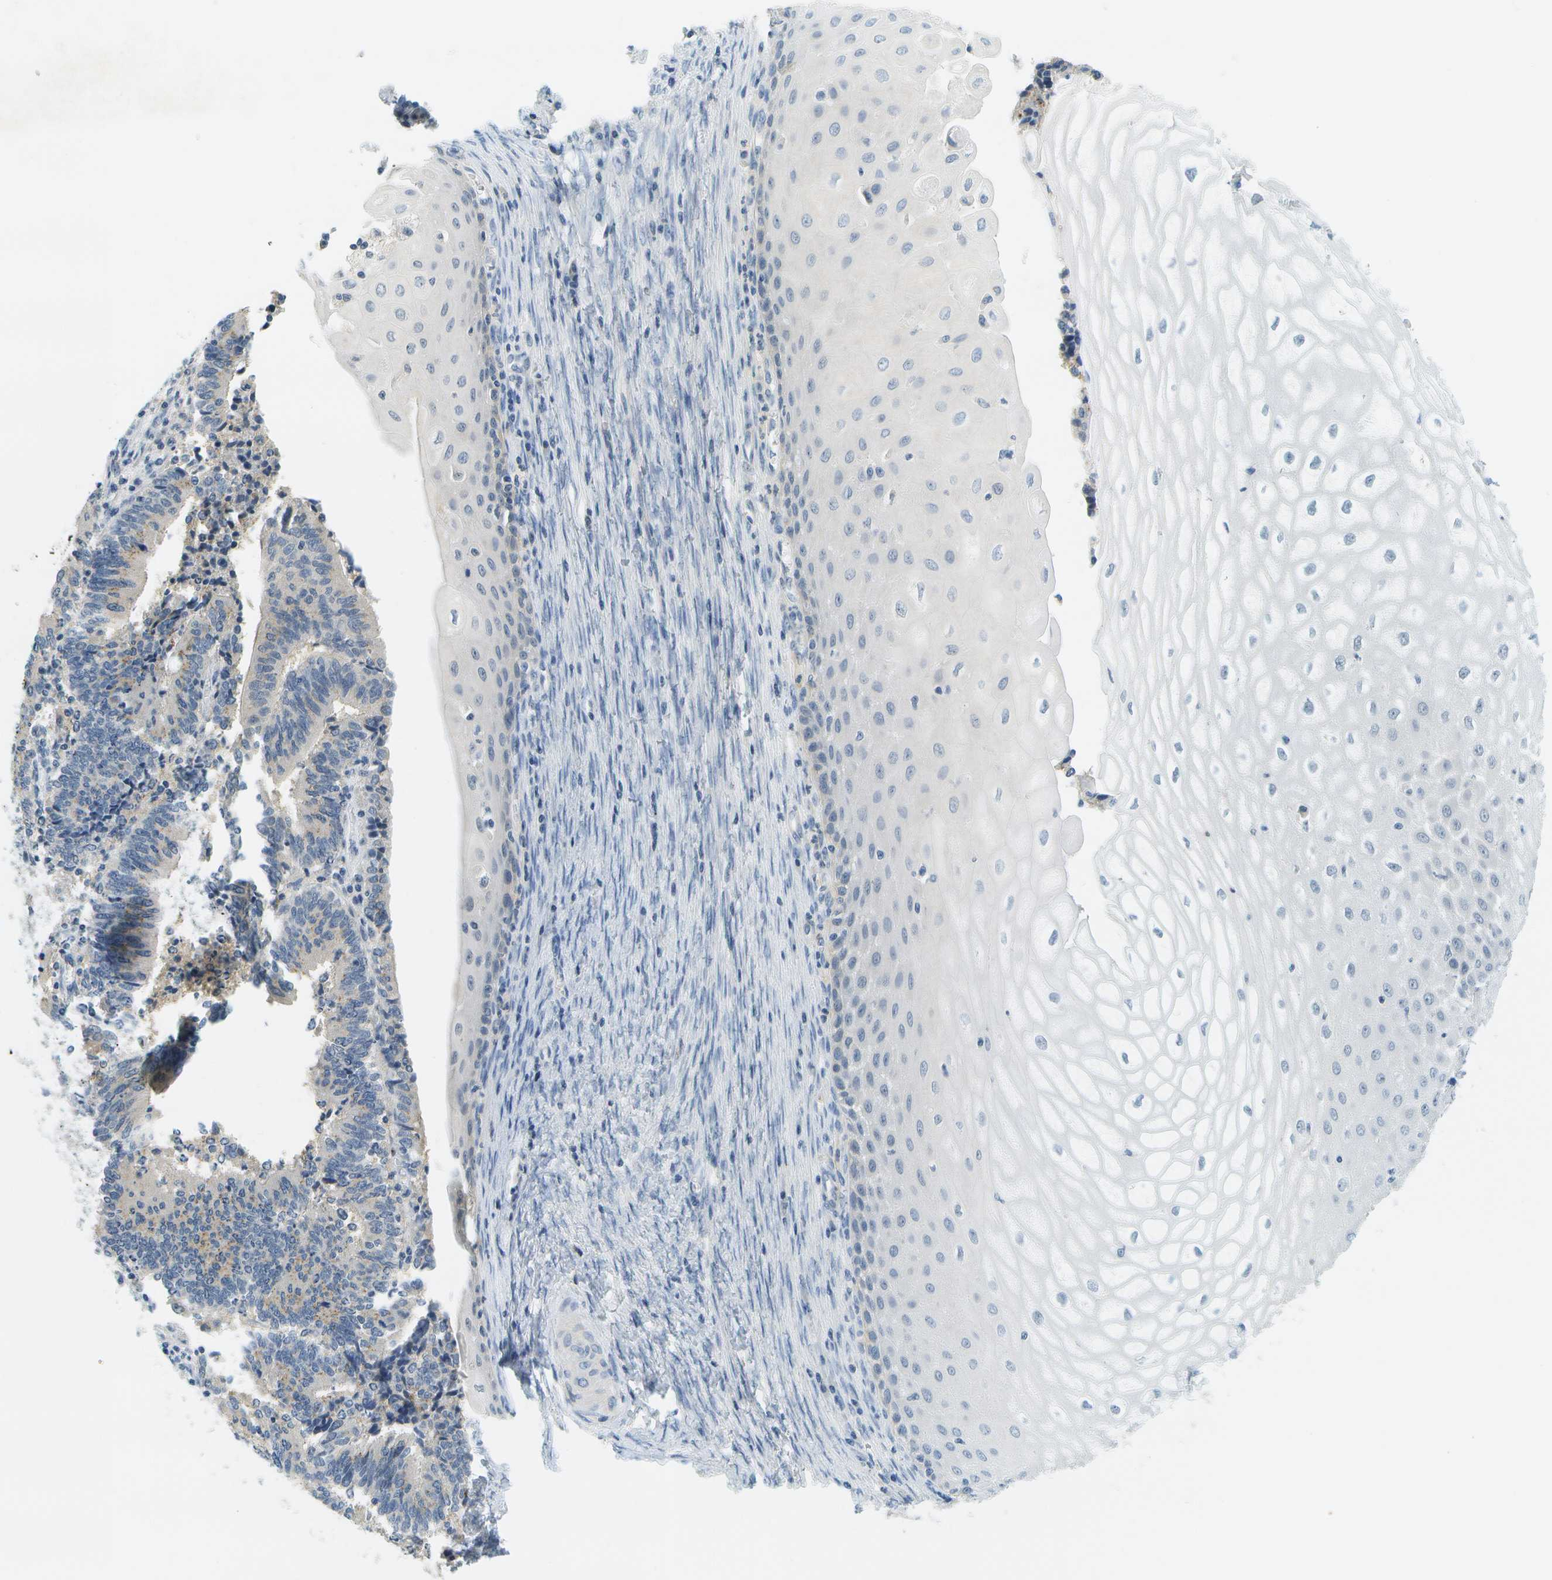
{"staining": {"intensity": "weak", "quantity": "<25%", "location": "cytoplasmic/membranous"}, "tissue": "cervical cancer", "cell_type": "Tumor cells", "image_type": "cancer", "snomed": [{"axis": "morphology", "description": "Adenocarcinoma, NOS"}, {"axis": "topography", "description": "Cervix"}], "caption": "Immunohistochemistry (IHC) image of neoplastic tissue: adenocarcinoma (cervical) stained with DAB reveals no significant protein staining in tumor cells.", "gene": "RASGRP2", "patient": {"sex": "female", "age": 44}}